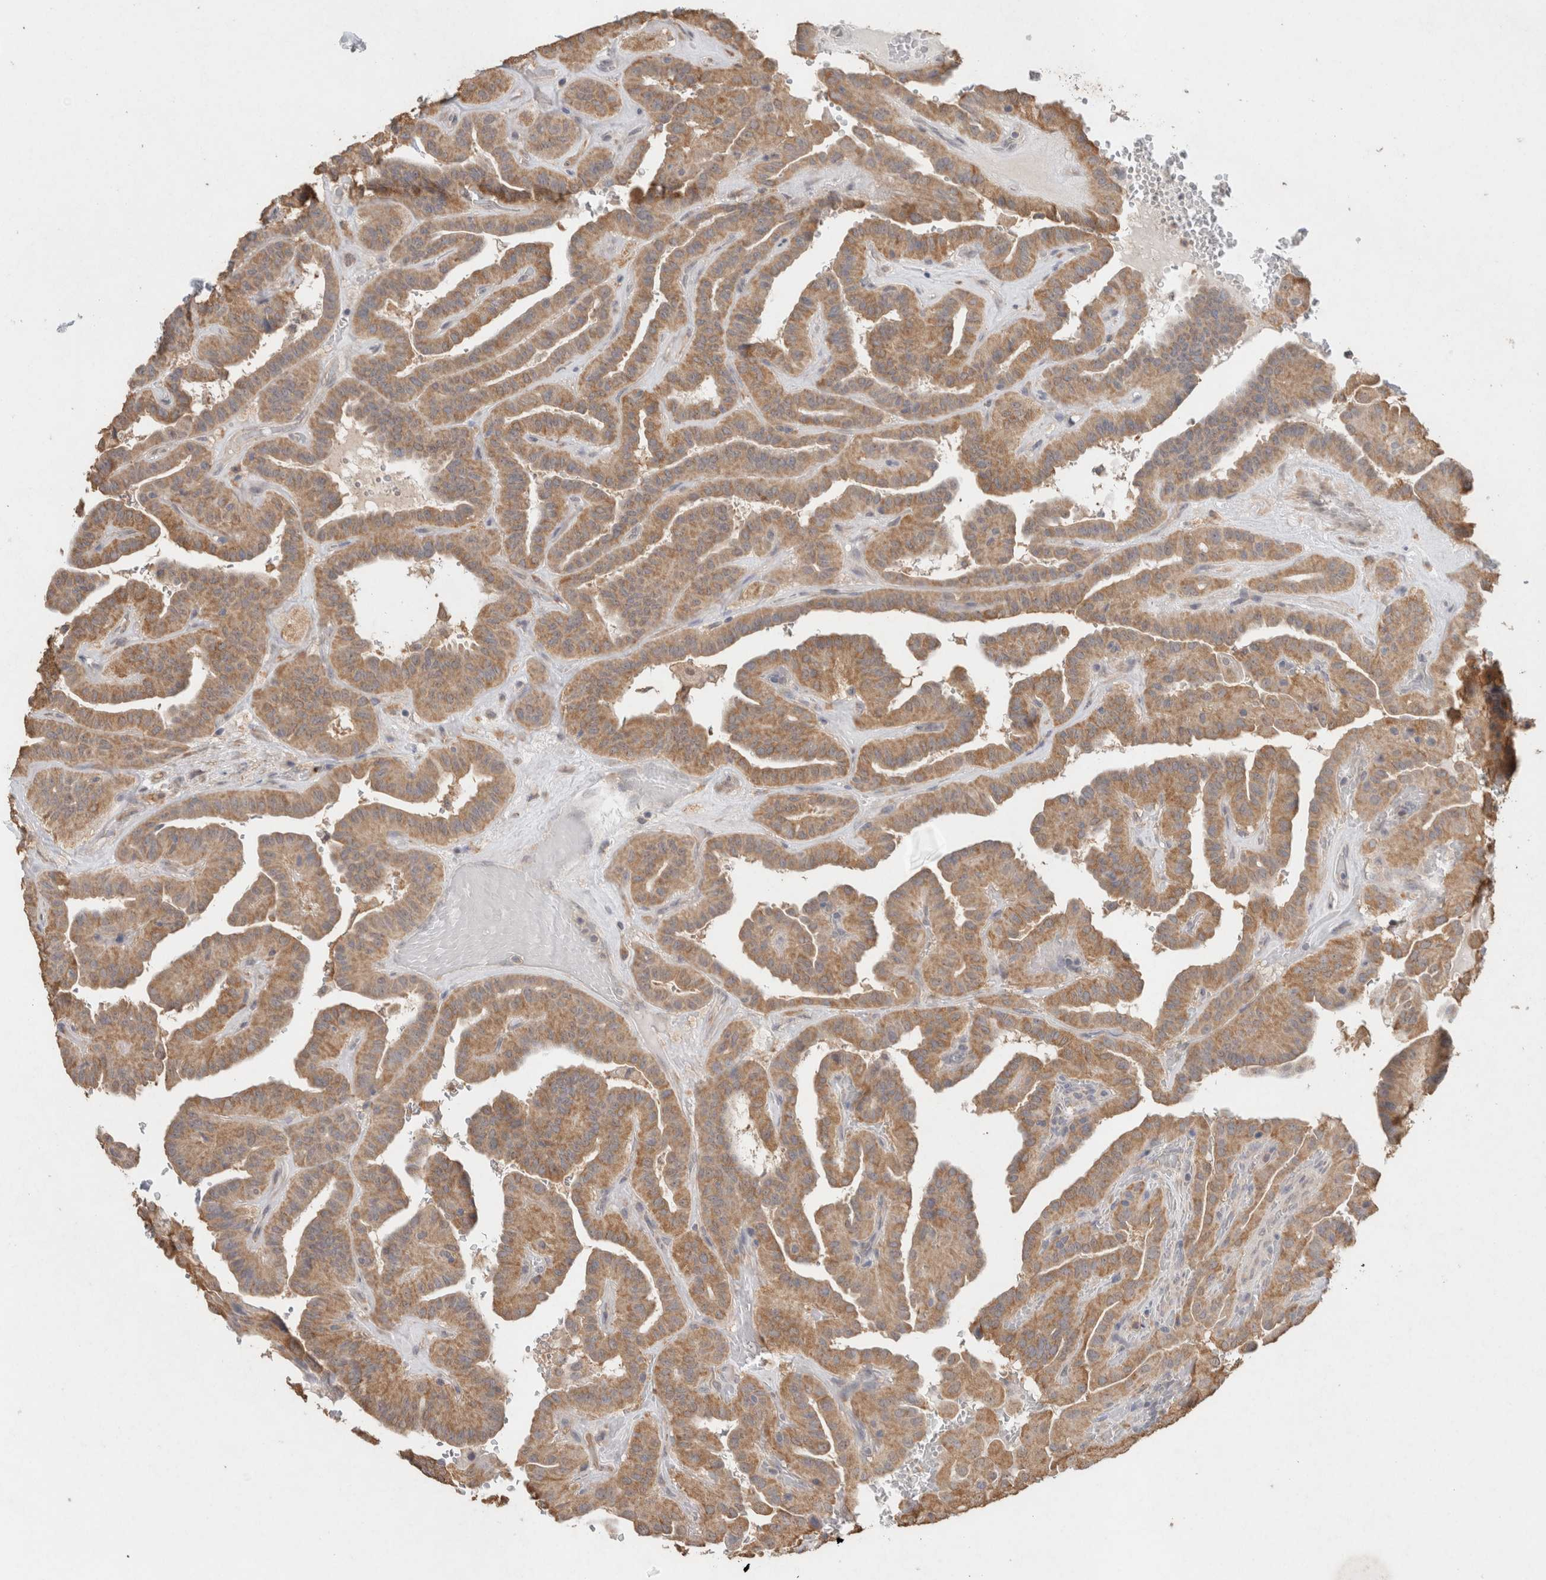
{"staining": {"intensity": "moderate", "quantity": ">75%", "location": "cytoplasmic/membranous"}, "tissue": "thyroid cancer", "cell_type": "Tumor cells", "image_type": "cancer", "snomed": [{"axis": "morphology", "description": "Papillary adenocarcinoma, NOS"}, {"axis": "topography", "description": "Thyroid gland"}], "caption": "Immunohistochemical staining of papillary adenocarcinoma (thyroid) shows moderate cytoplasmic/membranous protein expression in about >75% of tumor cells.", "gene": "RAB14", "patient": {"sex": "male", "age": 77}}